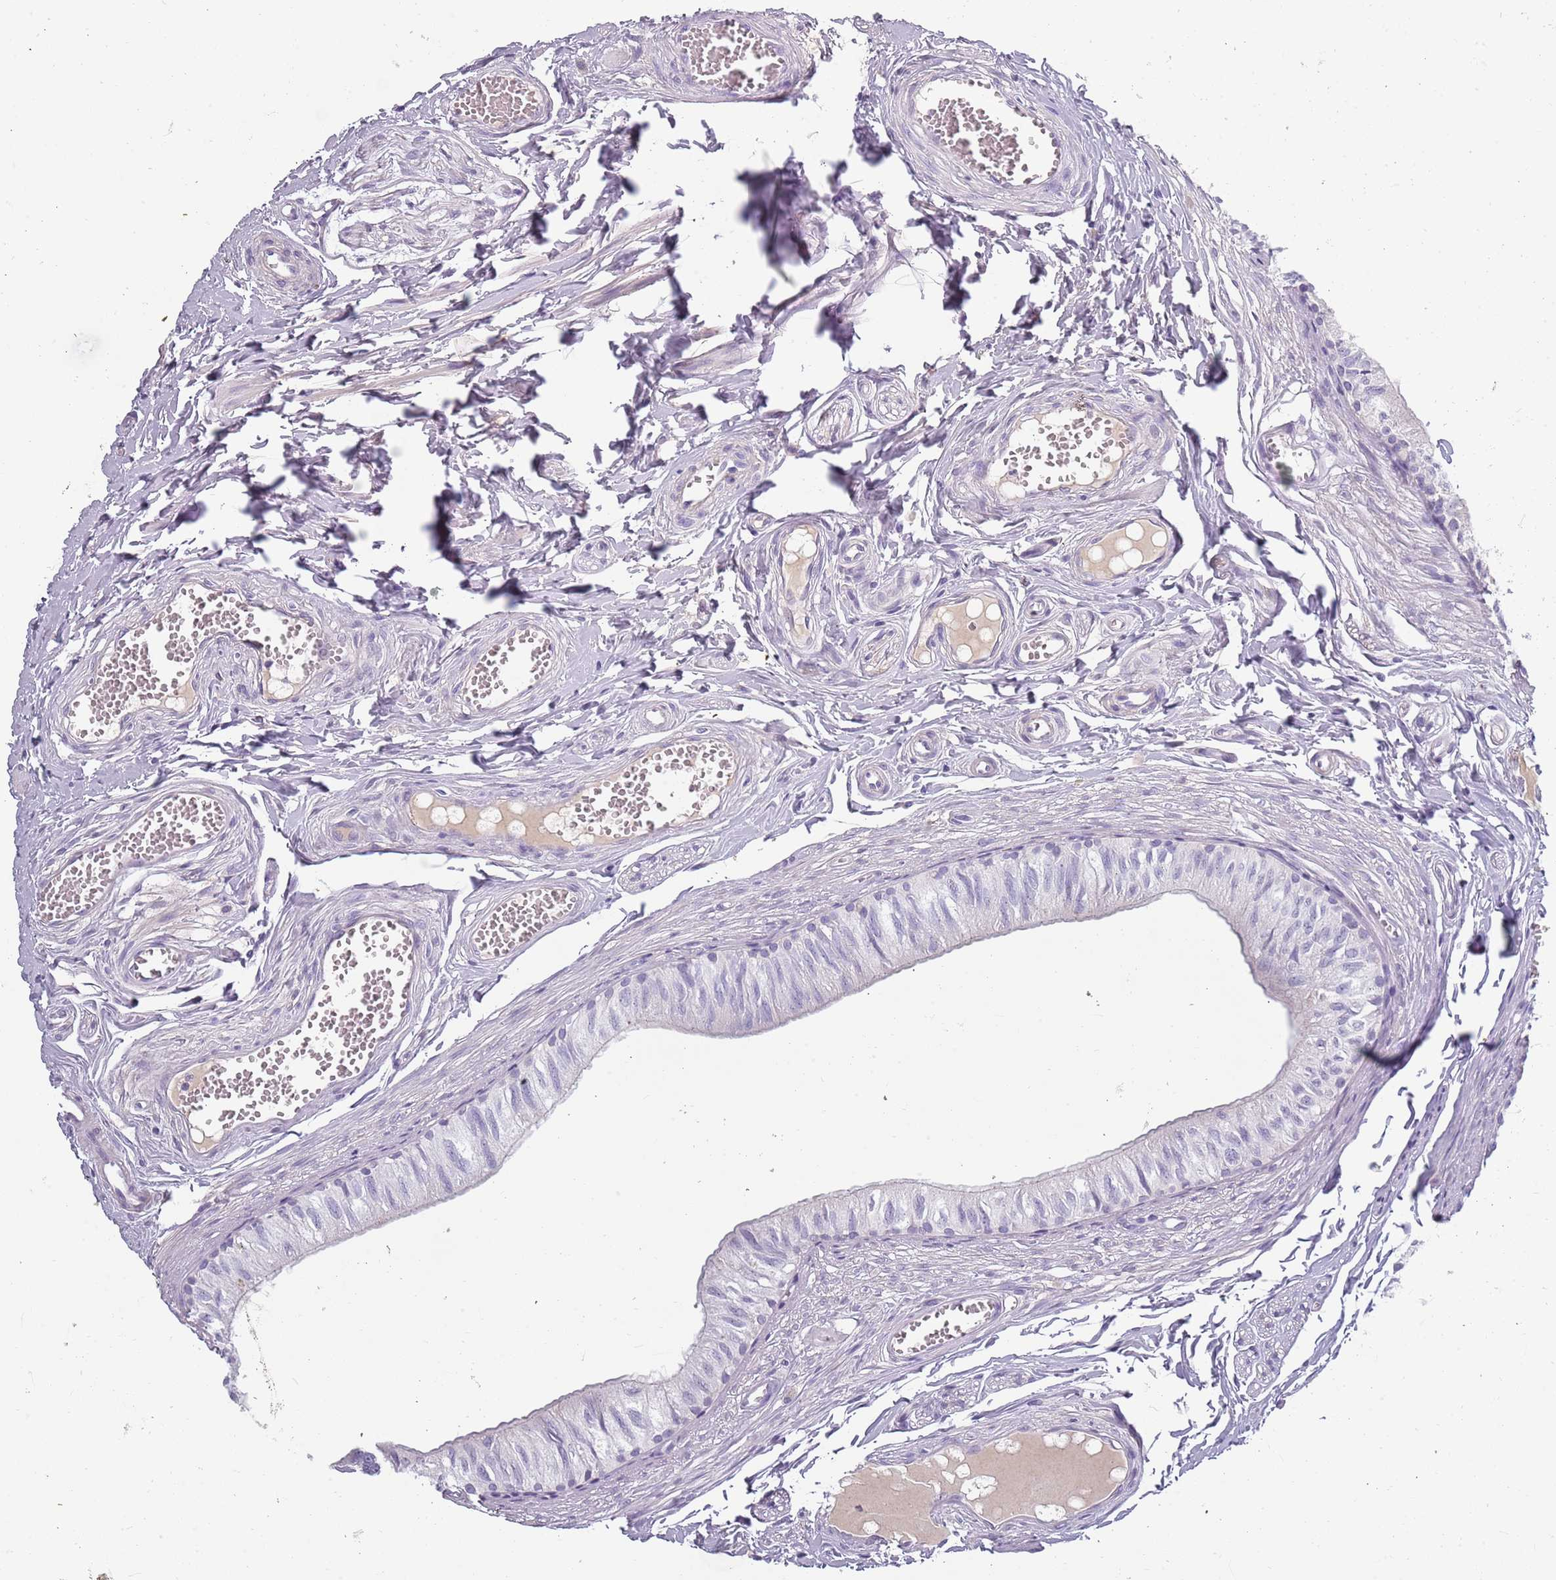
{"staining": {"intensity": "negative", "quantity": "none", "location": "none"}, "tissue": "epididymis", "cell_type": "Glandular cells", "image_type": "normal", "snomed": [{"axis": "morphology", "description": "Normal tissue, NOS"}, {"axis": "topography", "description": "Epididymis"}], "caption": "A high-resolution micrograph shows immunohistochemistry (IHC) staining of normal epididymis, which exhibits no significant staining in glandular cells.", "gene": "TNFRSF6B", "patient": {"sex": "male", "age": 37}}